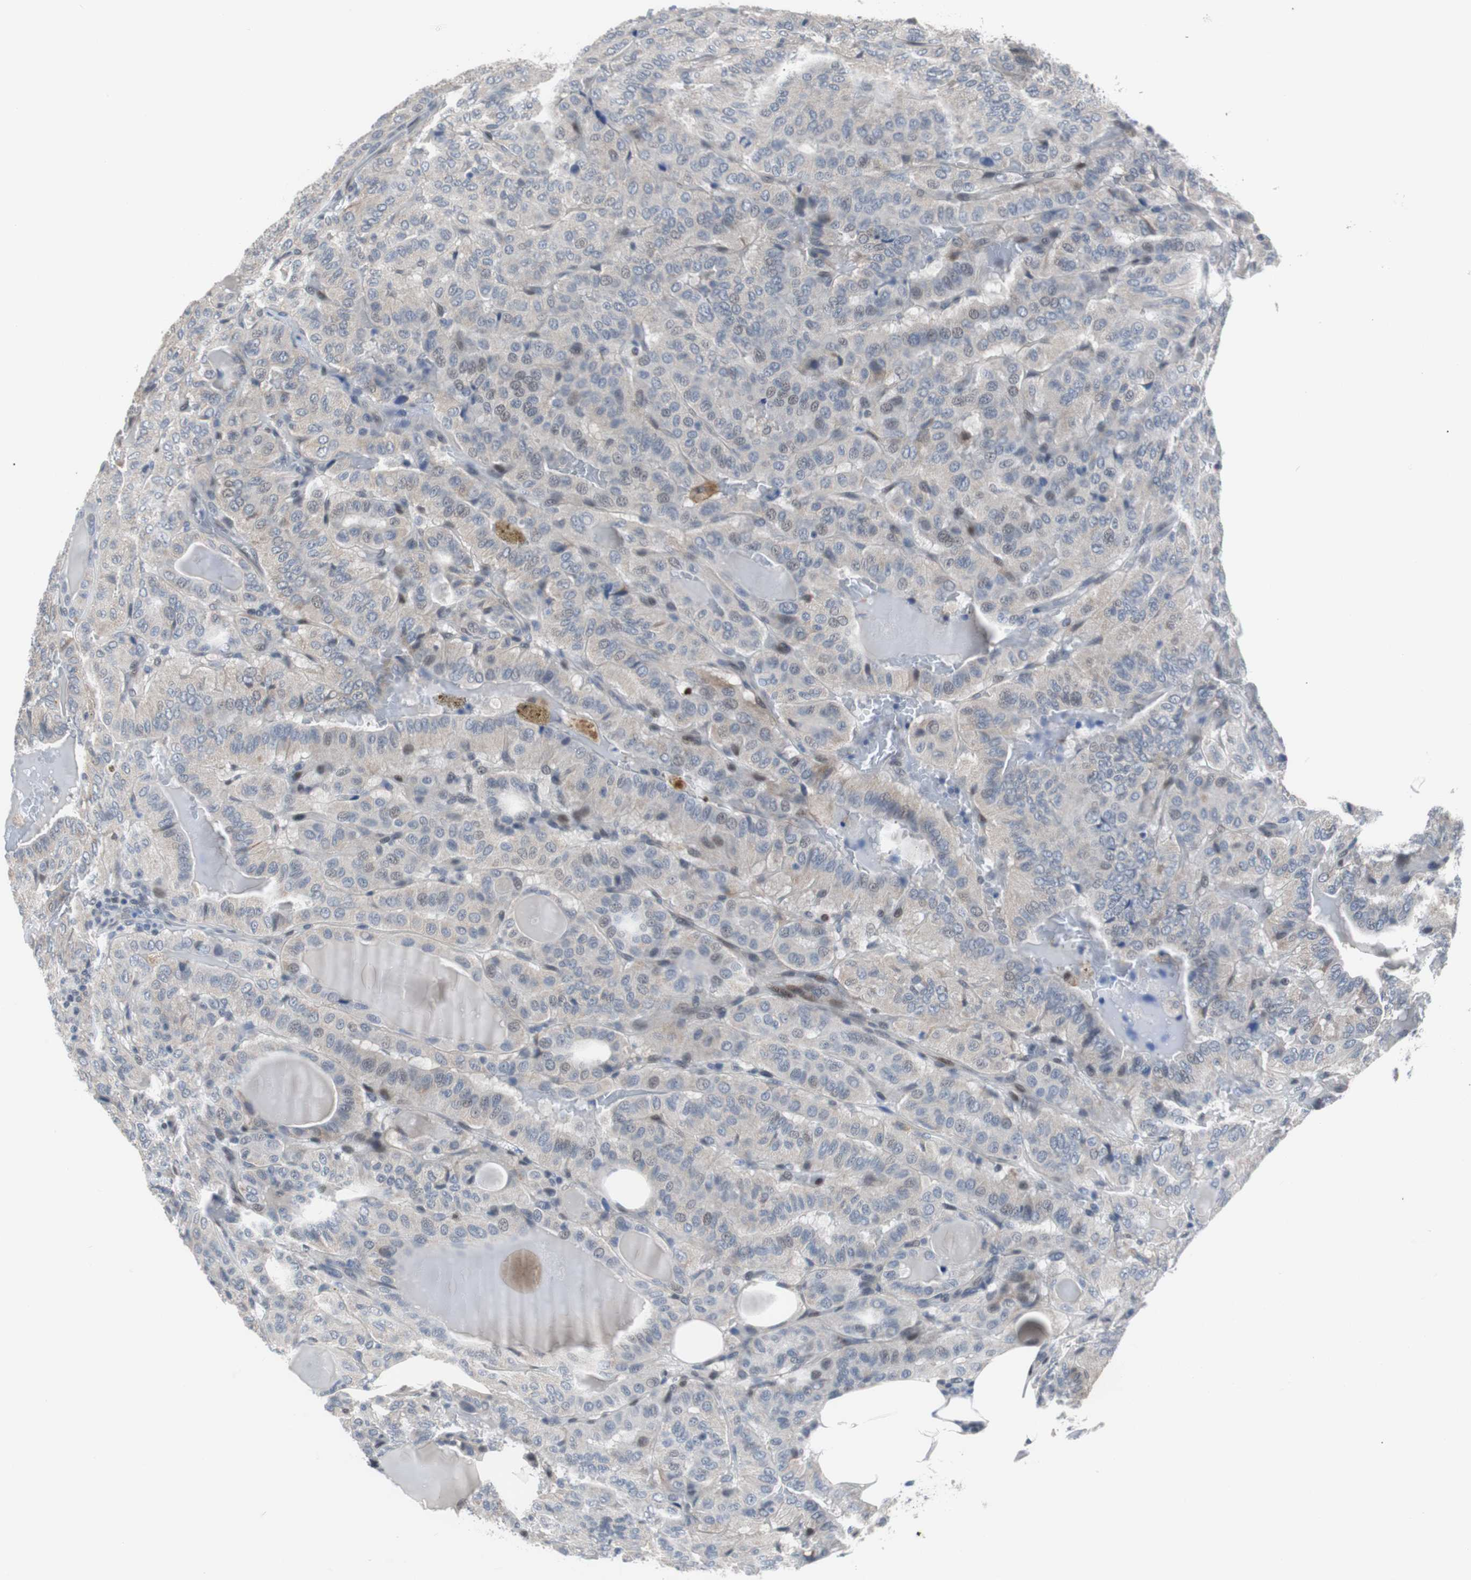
{"staining": {"intensity": "weak", "quantity": "<25%", "location": "cytoplasmic/membranous,nuclear"}, "tissue": "thyroid cancer", "cell_type": "Tumor cells", "image_type": "cancer", "snomed": [{"axis": "morphology", "description": "Papillary adenocarcinoma, NOS"}, {"axis": "topography", "description": "Thyroid gland"}], "caption": "Protein analysis of thyroid cancer (papillary adenocarcinoma) shows no significant positivity in tumor cells.", "gene": "TP63", "patient": {"sex": "male", "age": 77}}